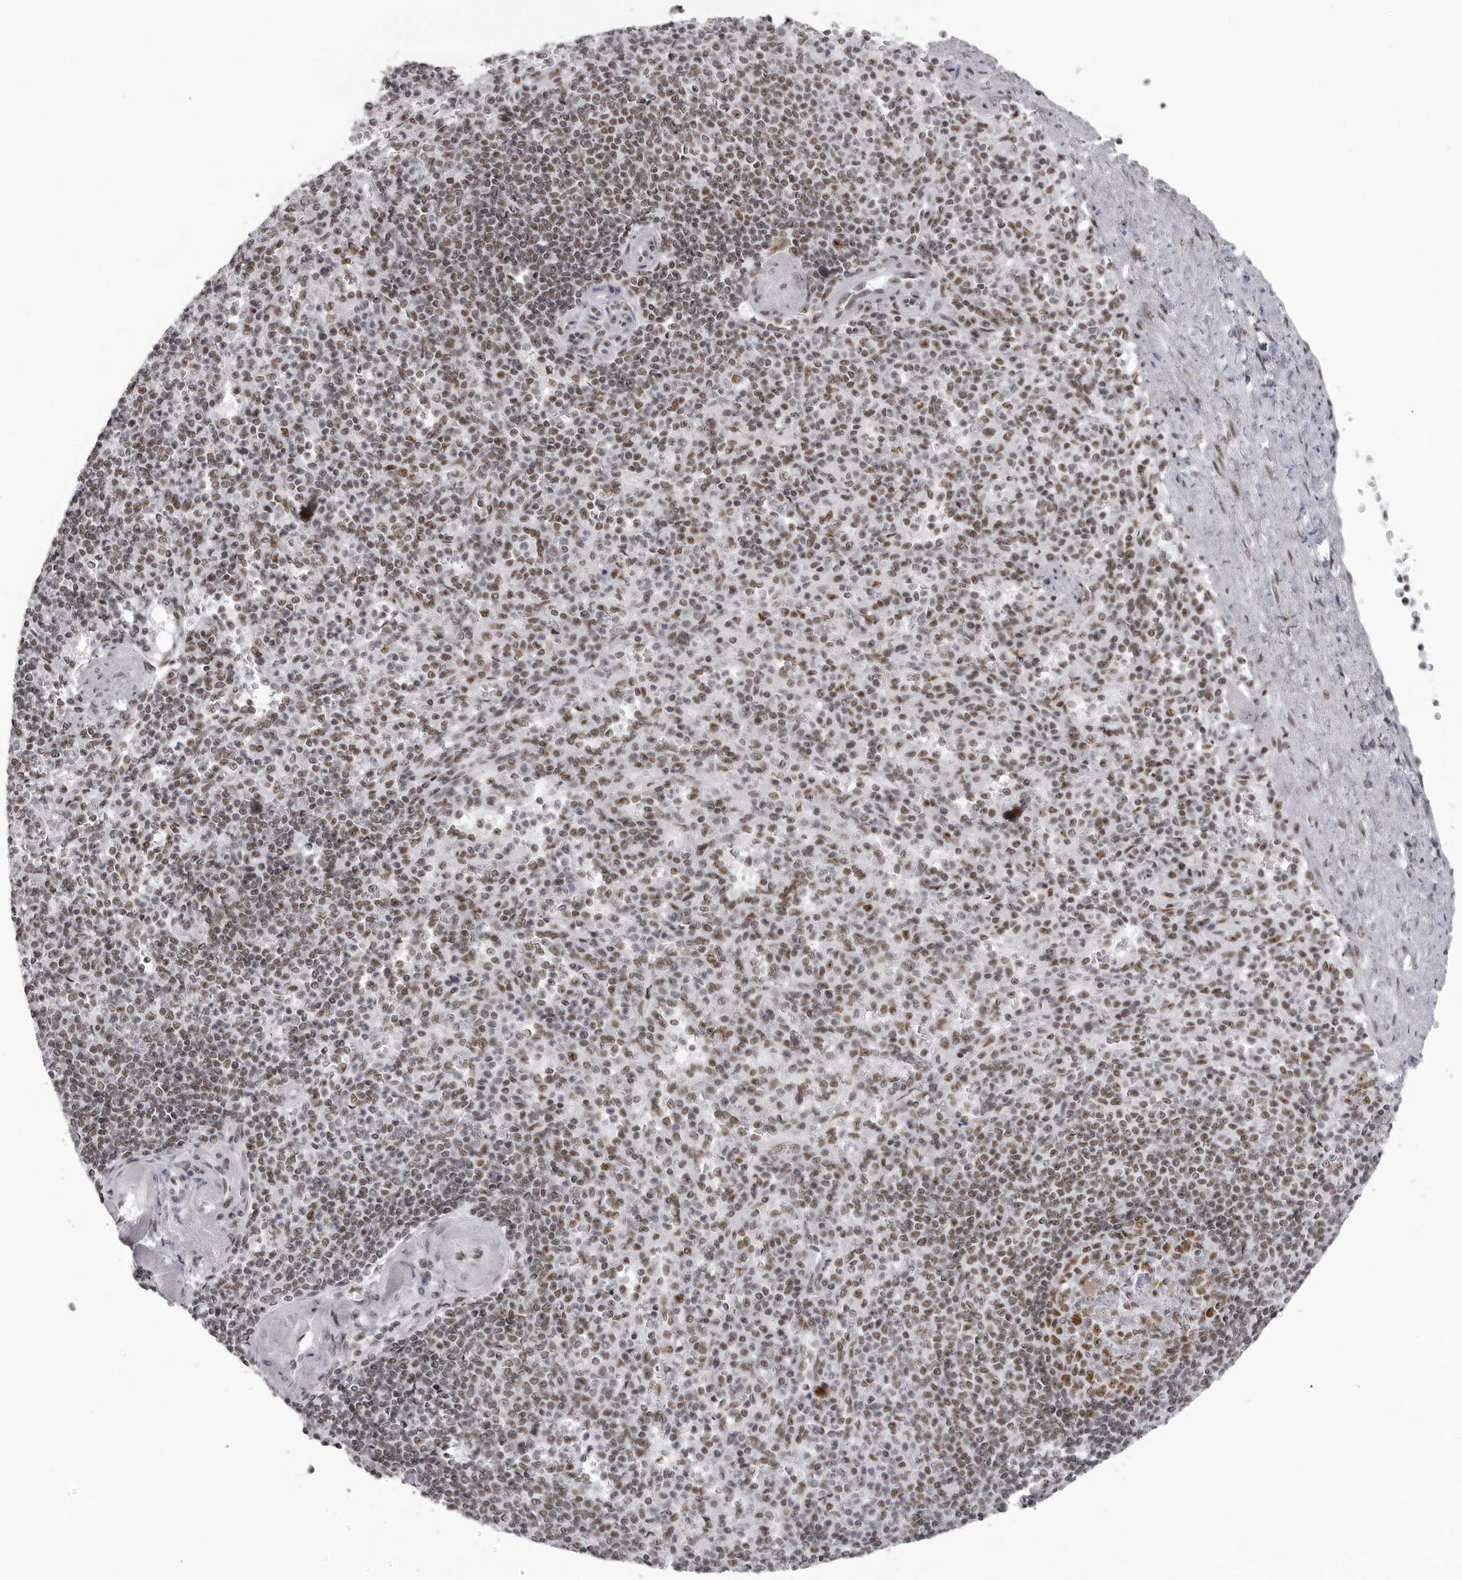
{"staining": {"intensity": "moderate", "quantity": "25%-75%", "location": "nuclear"}, "tissue": "spleen", "cell_type": "Cells in red pulp", "image_type": "normal", "snomed": [{"axis": "morphology", "description": "Normal tissue, NOS"}, {"axis": "topography", "description": "Spleen"}], "caption": "Moderate nuclear staining for a protein is seen in approximately 25%-75% of cells in red pulp of normal spleen using IHC.", "gene": "DHX9", "patient": {"sex": "female", "age": 74}}